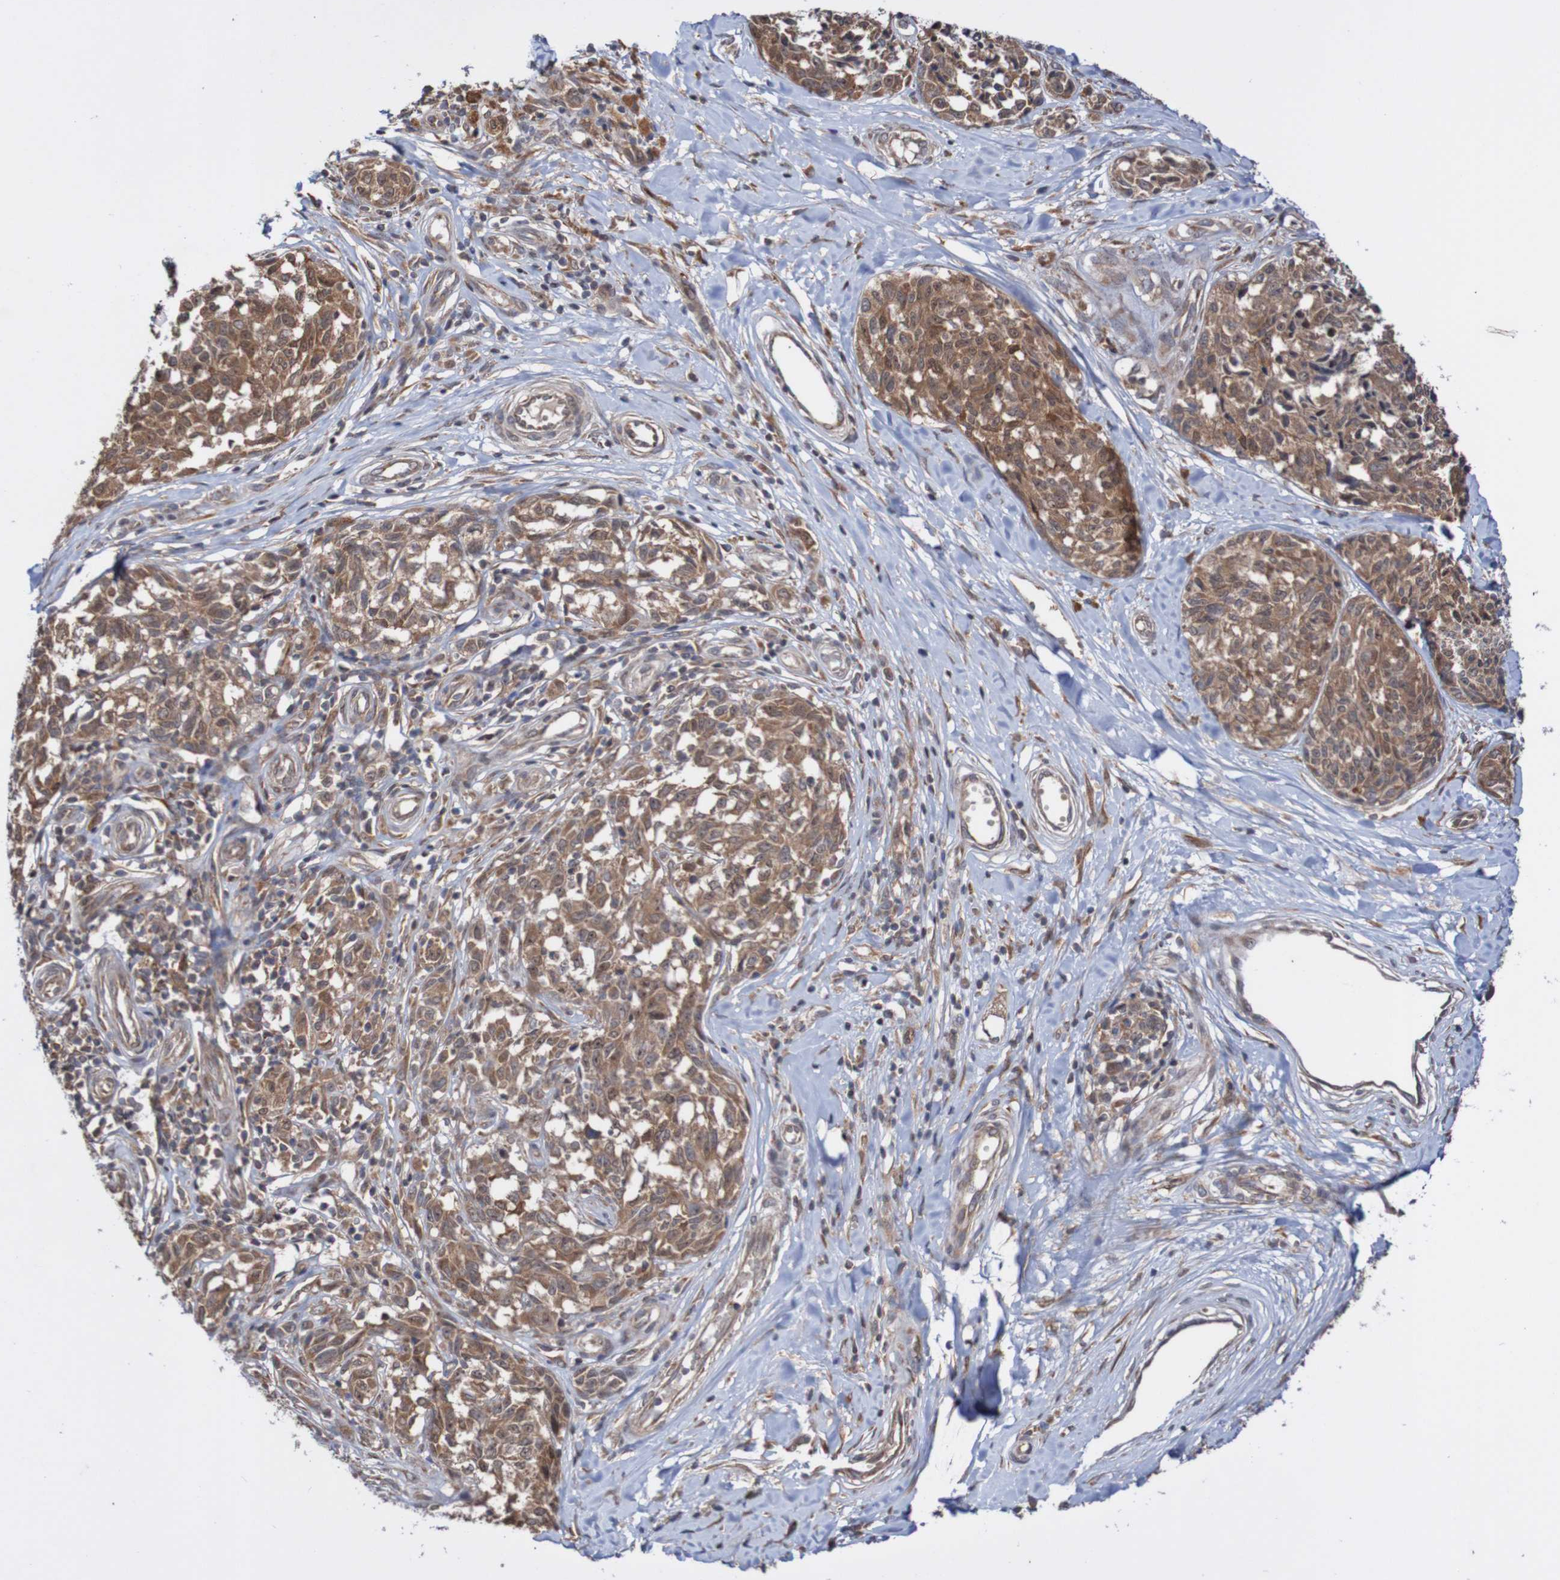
{"staining": {"intensity": "moderate", "quantity": ">75%", "location": "cytoplasmic/membranous"}, "tissue": "melanoma", "cell_type": "Tumor cells", "image_type": "cancer", "snomed": [{"axis": "morphology", "description": "Malignant melanoma, NOS"}, {"axis": "topography", "description": "Skin"}], "caption": "The immunohistochemical stain shows moderate cytoplasmic/membranous positivity in tumor cells of melanoma tissue.", "gene": "PHPT1", "patient": {"sex": "female", "age": 64}}